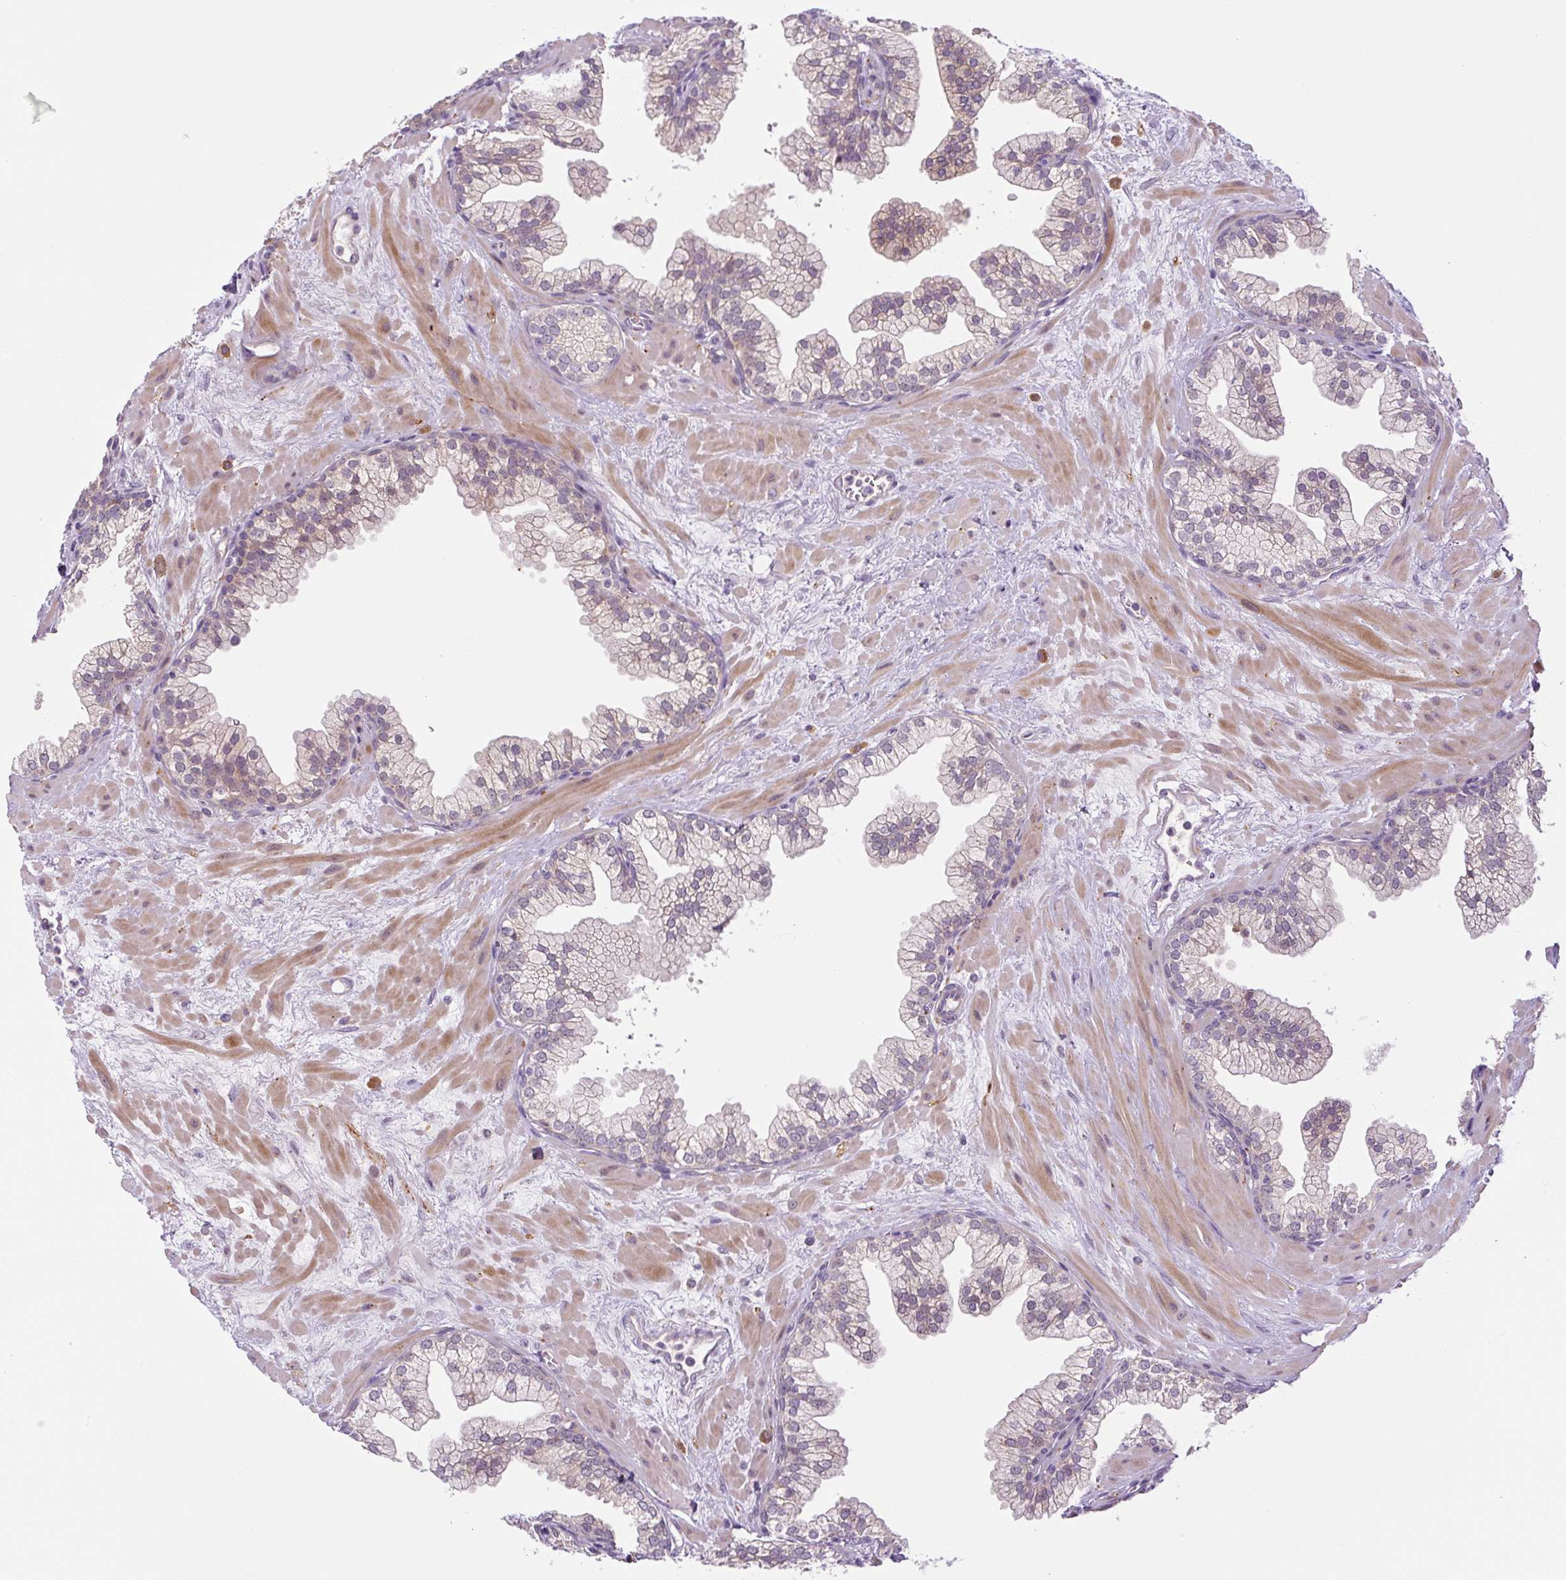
{"staining": {"intensity": "weak", "quantity": "<25%", "location": "cytoplasmic/membranous"}, "tissue": "prostate", "cell_type": "Glandular cells", "image_type": "normal", "snomed": [{"axis": "morphology", "description": "Normal tissue, NOS"}, {"axis": "topography", "description": "Prostate"}, {"axis": "topography", "description": "Peripheral nerve tissue"}], "caption": "Glandular cells are negative for protein expression in unremarkable human prostate. Brightfield microscopy of immunohistochemistry (IHC) stained with DAB (3,3'-diaminobenzidine) (brown) and hematoxylin (blue), captured at high magnification.", "gene": "PRKAA2", "patient": {"sex": "male", "age": 61}}